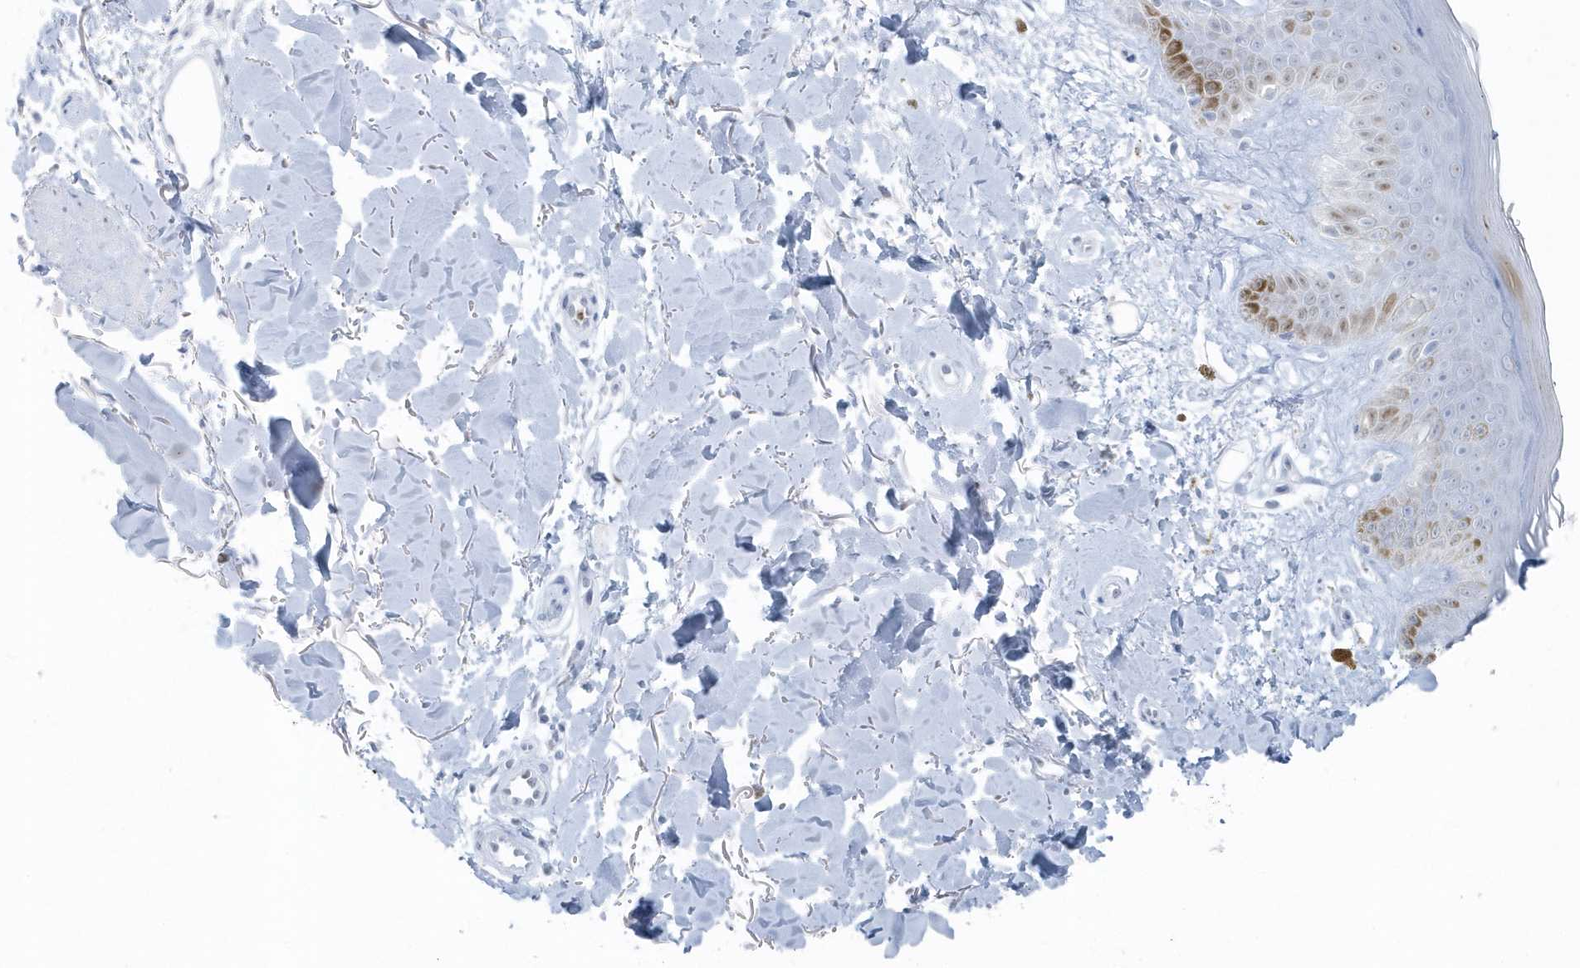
{"staining": {"intensity": "negative", "quantity": "none", "location": "none"}, "tissue": "skin", "cell_type": "Fibroblasts", "image_type": "normal", "snomed": [{"axis": "morphology", "description": "Normal tissue, NOS"}, {"axis": "topography", "description": "Skin"}], "caption": "IHC of normal skin demonstrates no expression in fibroblasts.", "gene": "SMIM34", "patient": {"sex": "female", "age": 64}}